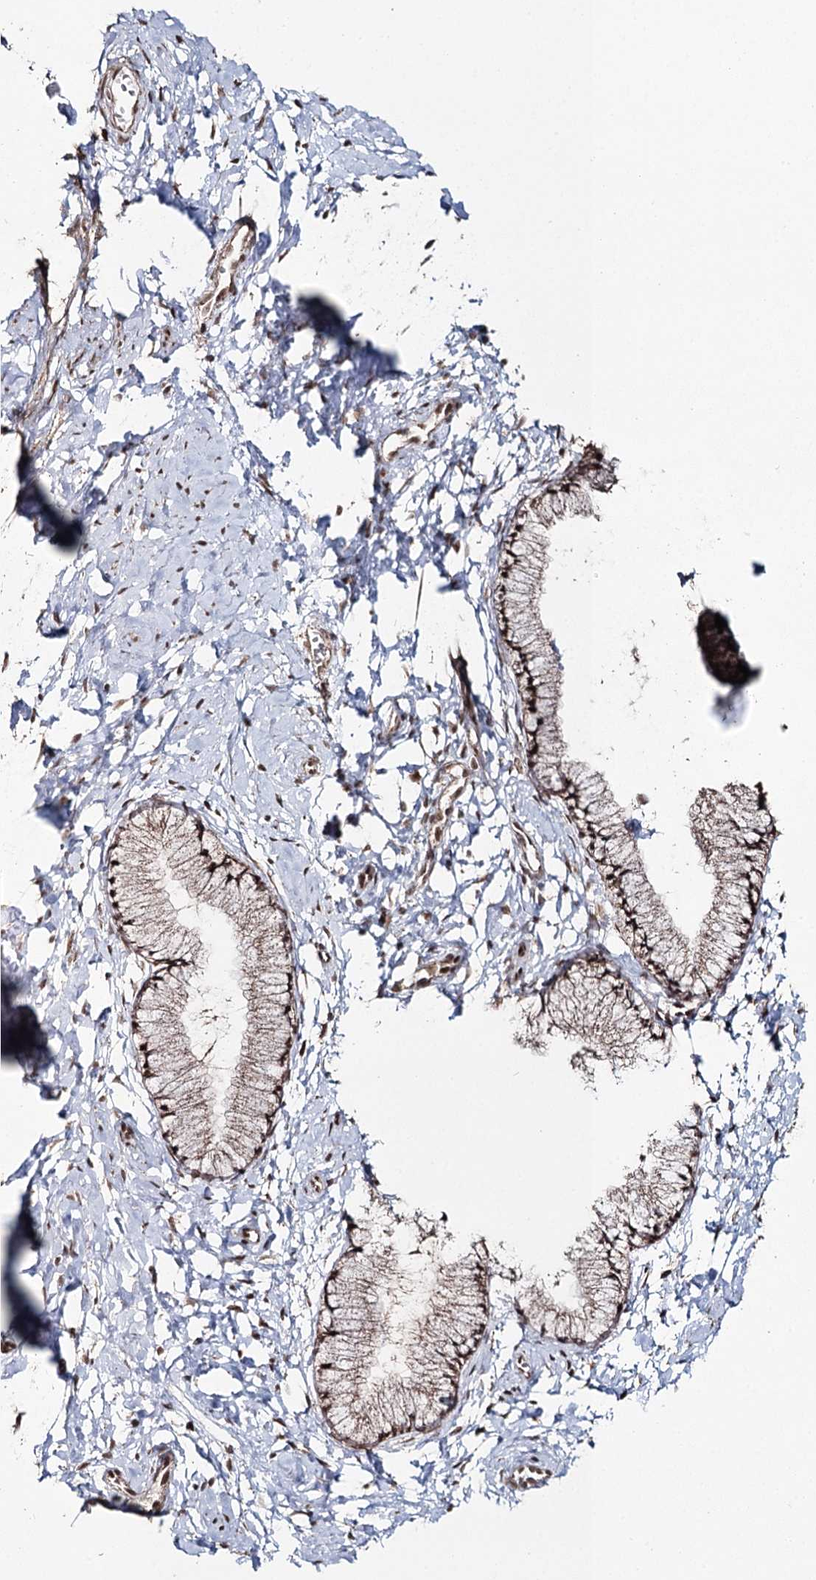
{"staining": {"intensity": "moderate", "quantity": ">75%", "location": "cytoplasmic/membranous,nuclear"}, "tissue": "cervix", "cell_type": "Glandular cells", "image_type": "normal", "snomed": [{"axis": "morphology", "description": "Normal tissue, NOS"}, {"axis": "topography", "description": "Cervix"}], "caption": "Brown immunohistochemical staining in unremarkable human cervix demonstrates moderate cytoplasmic/membranous,nuclear staining in approximately >75% of glandular cells.", "gene": "PDHX", "patient": {"sex": "female", "age": 33}}